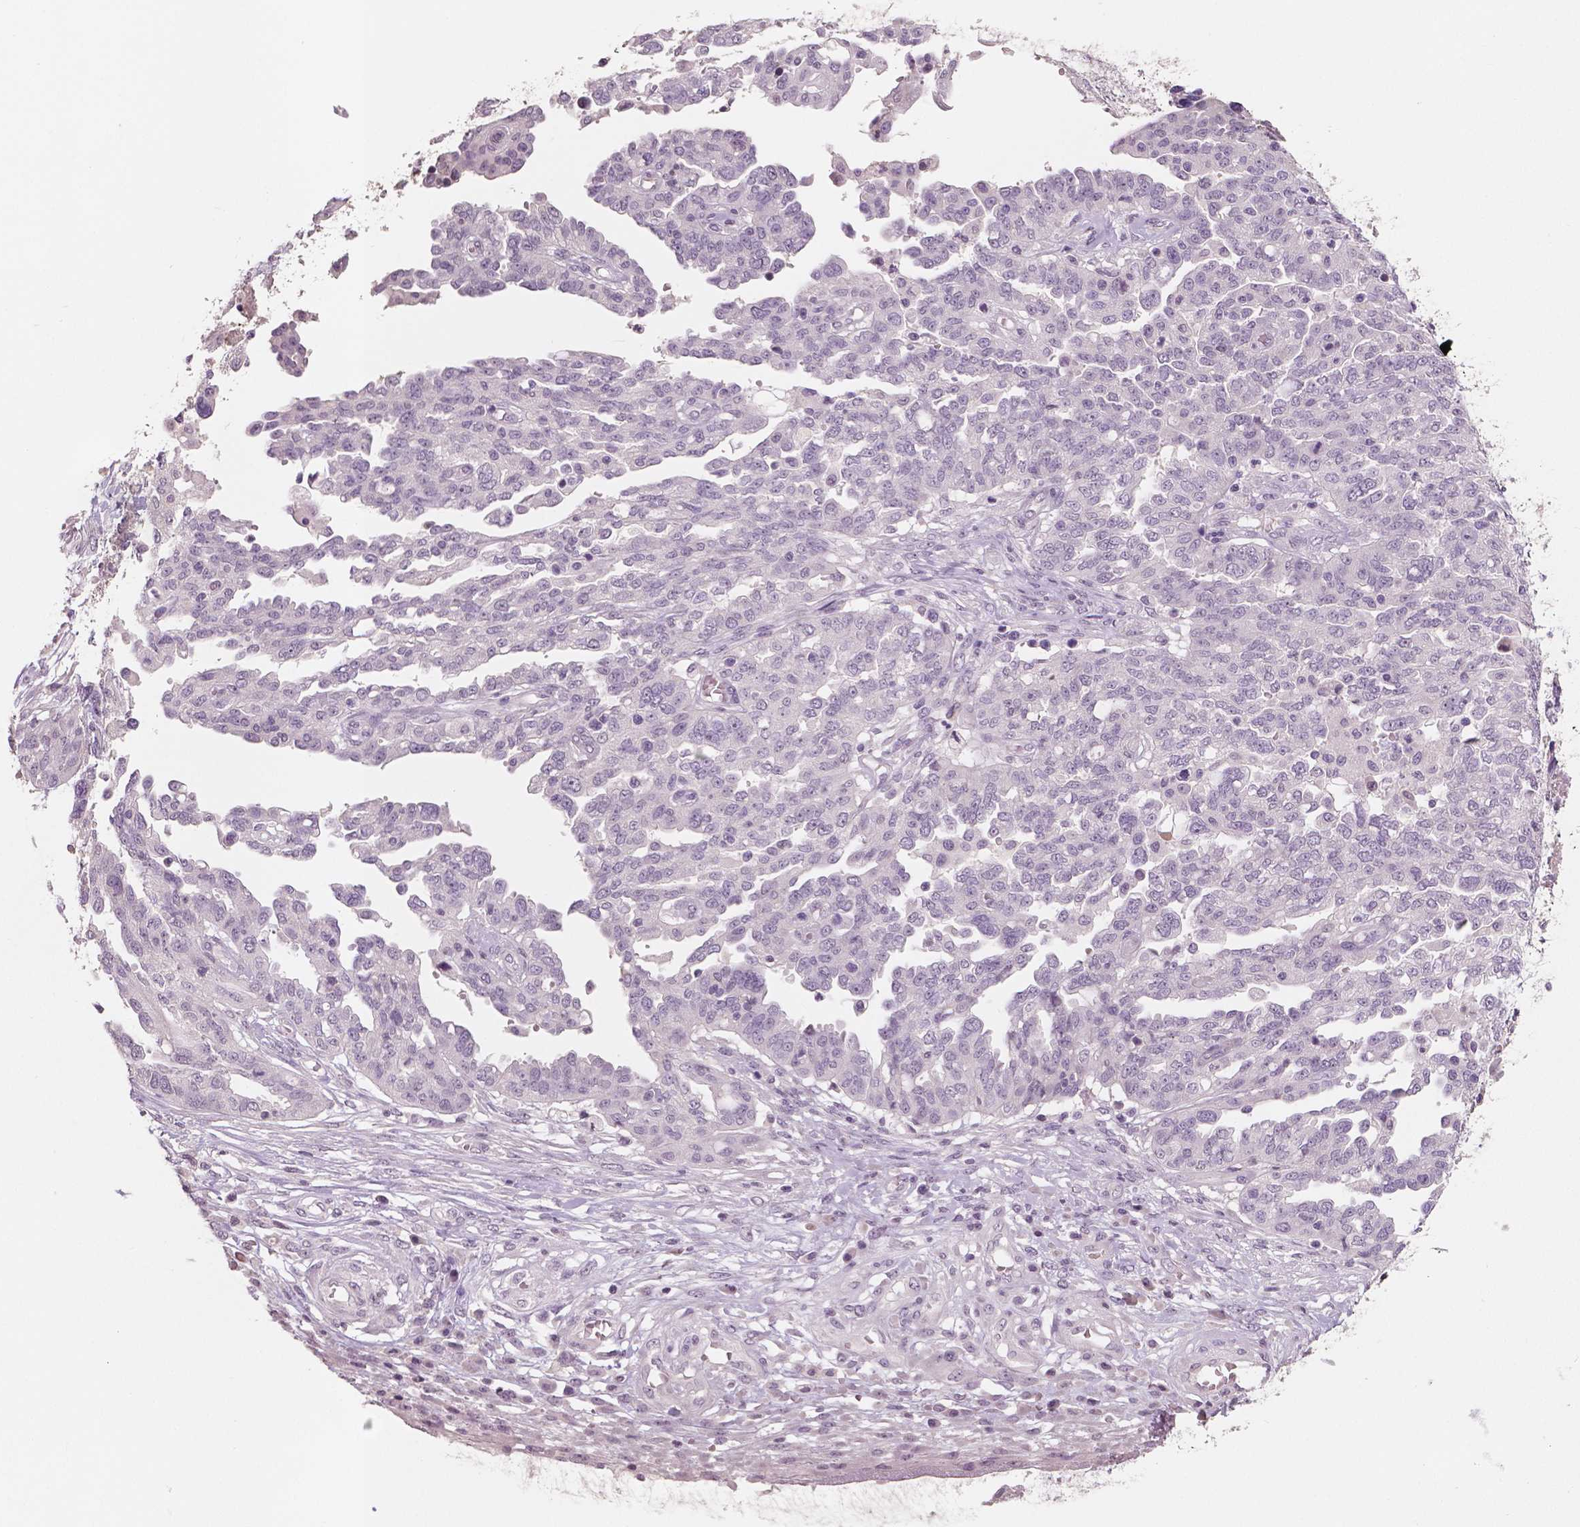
{"staining": {"intensity": "negative", "quantity": "none", "location": "none"}, "tissue": "ovarian cancer", "cell_type": "Tumor cells", "image_type": "cancer", "snomed": [{"axis": "morphology", "description": "Cystadenocarcinoma, serous, NOS"}, {"axis": "topography", "description": "Ovary"}], "caption": "IHC micrograph of neoplastic tissue: ovarian cancer stained with DAB (3,3'-diaminobenzidine) shows no significant protein staining in tumor cells.", "gene": "KIT", "patient": {"sex": "female", "age": 67}}